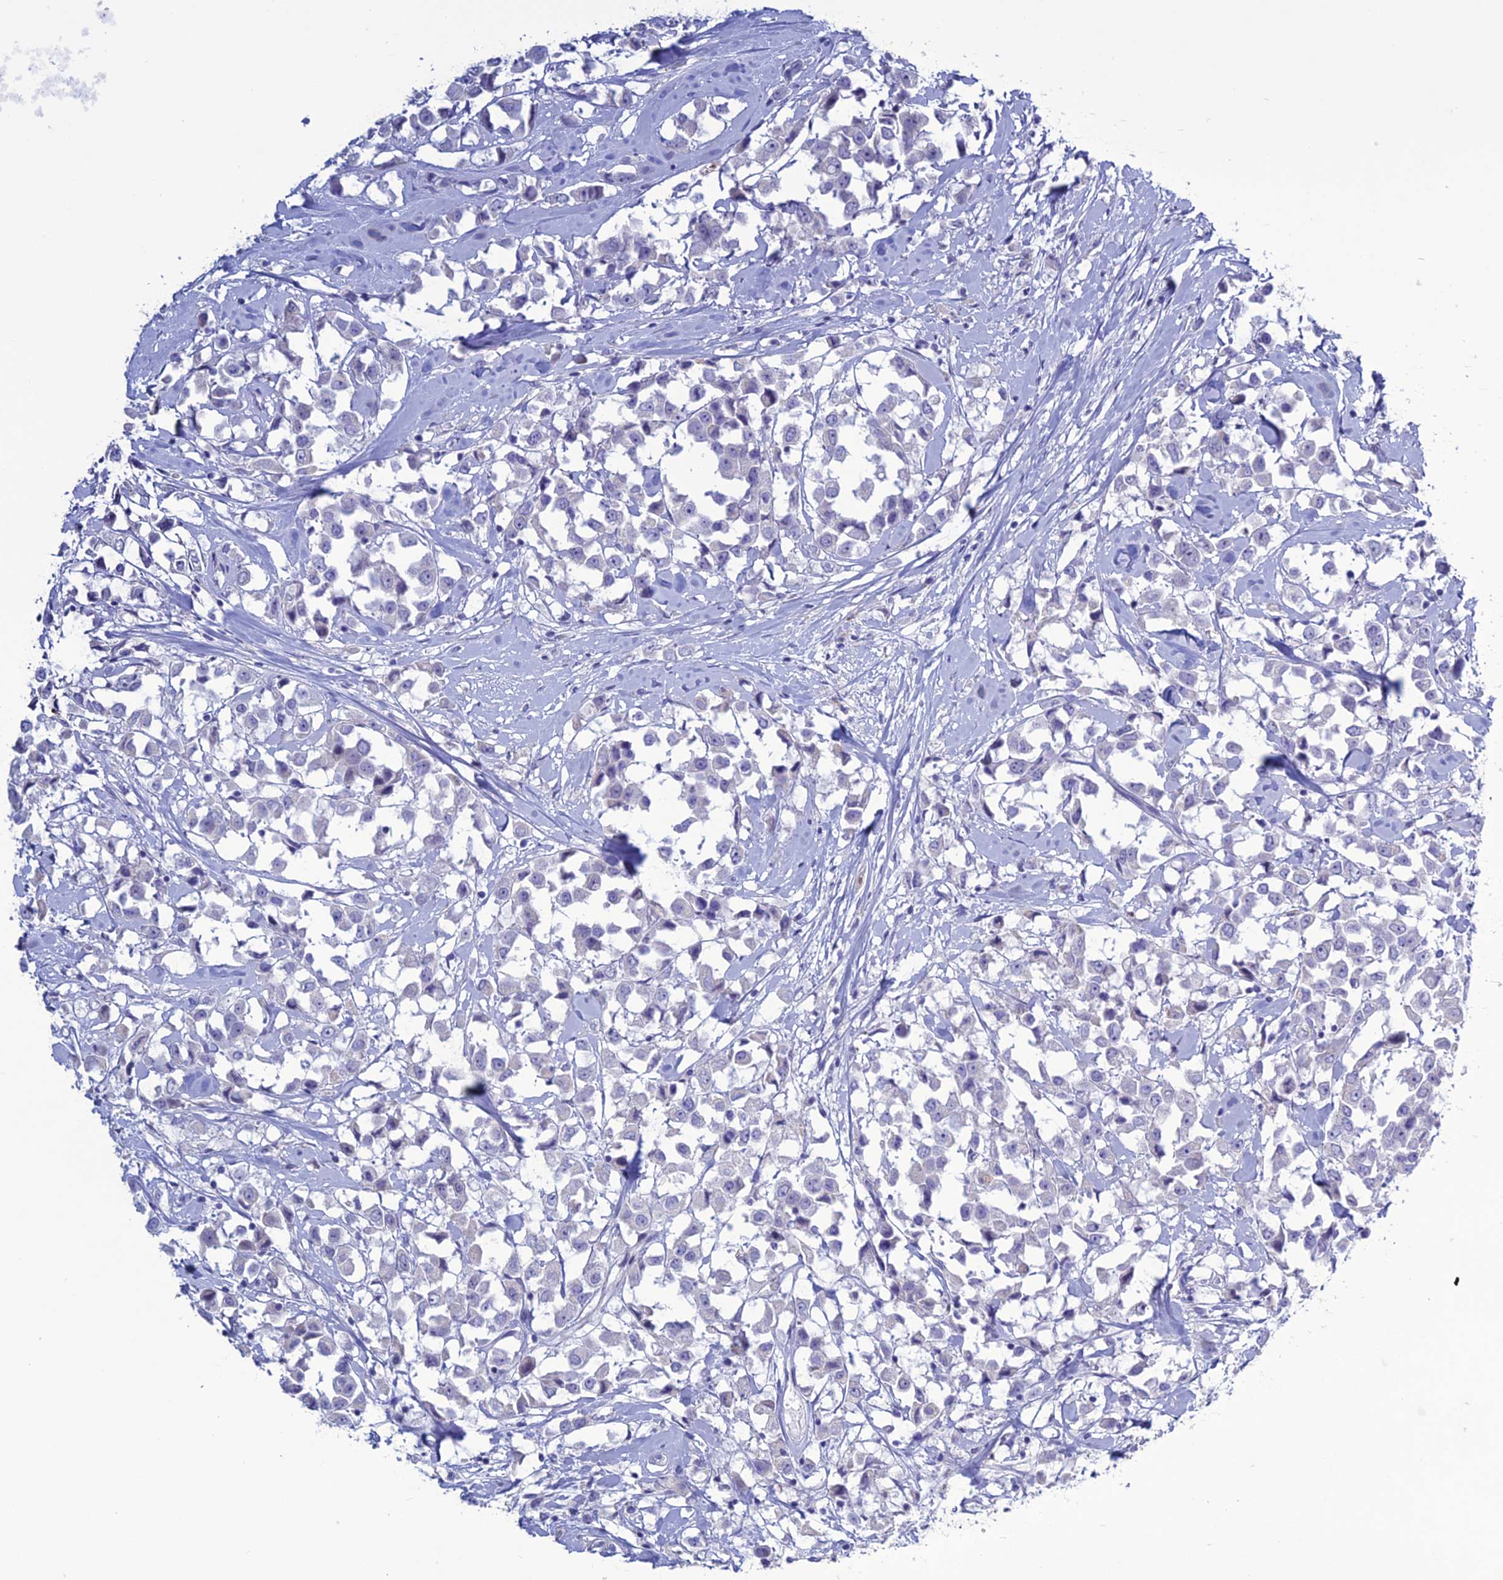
{"staining": {"intensity": "negative", "quantity": "none", "location": "none"}, "tissue": "breast cancer", "cell_type": "Tumor cells", "image_type": "cancer", "snomed": [{"axis": "morphology", "description": "Duct carcinoma"}, {"axis": "topography", "description": "Breast"}], "caption": "Immunohistochemical staining of human breast cancer displays no significant positivity in tumor cells.", "gene": "CLEC2L", "patient": {"sex": "female", "age": 61}}